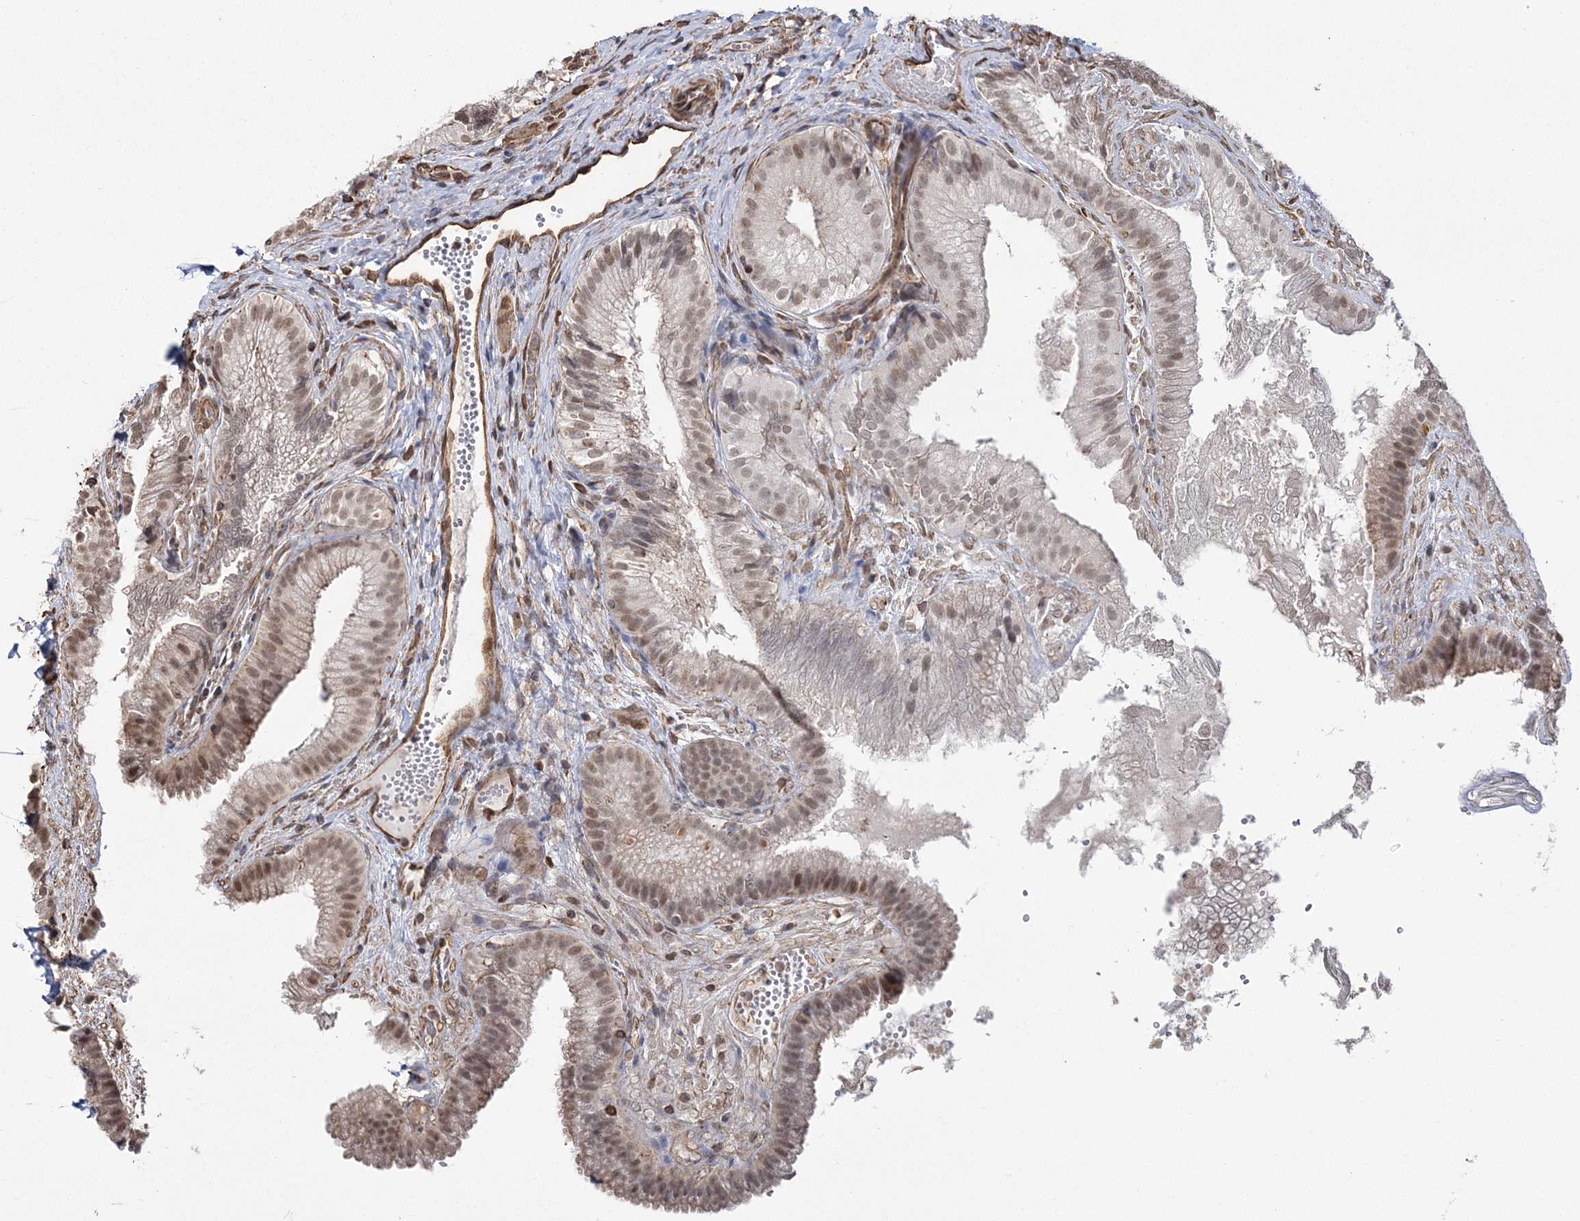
{"staining": {"intensity": "moderate", "quantity": ">75%", "location": "nuclear"}, "tissue": "gallbladder", "cell_type": "Glandular cells", "image_type": "normal", "snomed": [{"axis": "morphology", "description": "Normal tissue, NOS"}, {"axis": "topography", "description": "Gallbladder"}], "caption": "High-power microscopy captured an immunohistochemistry histopathology image of unremarkable gallbladder, revealing moderate nuclear expression in approximately >75% of glandular cells.", "gene": "ATP11B", "patient": {"sex": "female", "age": 30}}